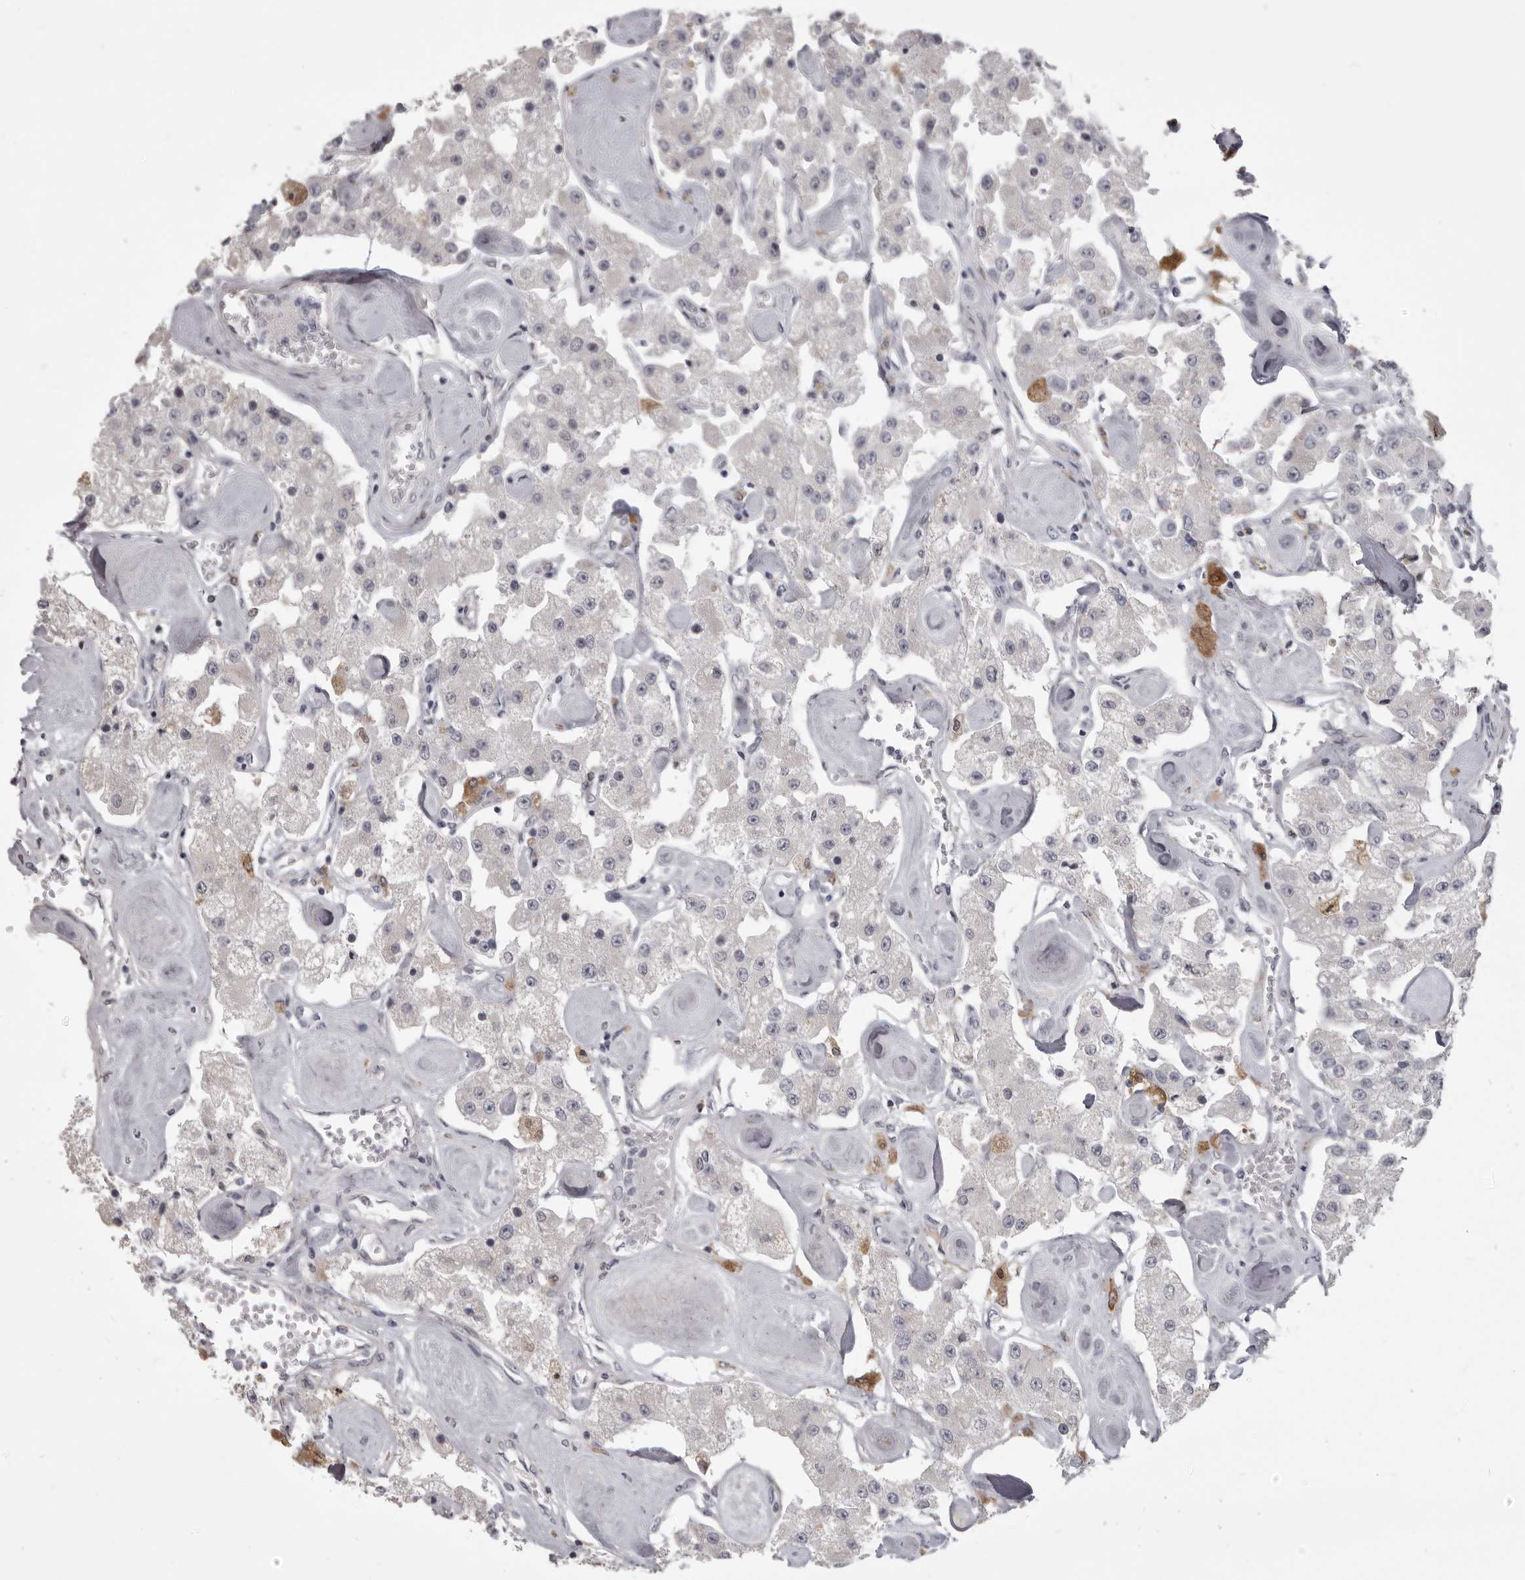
{"staining": {"intensity": "negative", "quantity": "none", "location": "none"}, "tissue": "carcinoid", "cell_type": "Tumor cells", "image_type": "cancer", "snomed": [{"axis": "morphology", "description": "Carcinoid, malignant, NOS"}, {"axis": "topography", "description": "Pancreas"}], "caption": "Carcinoid (malignant) was stained to show a protein in brown. There is no significant positivity in tumor cells.", "gene": "NCEH1", "patient": {"sex": "male", "age": 41}}